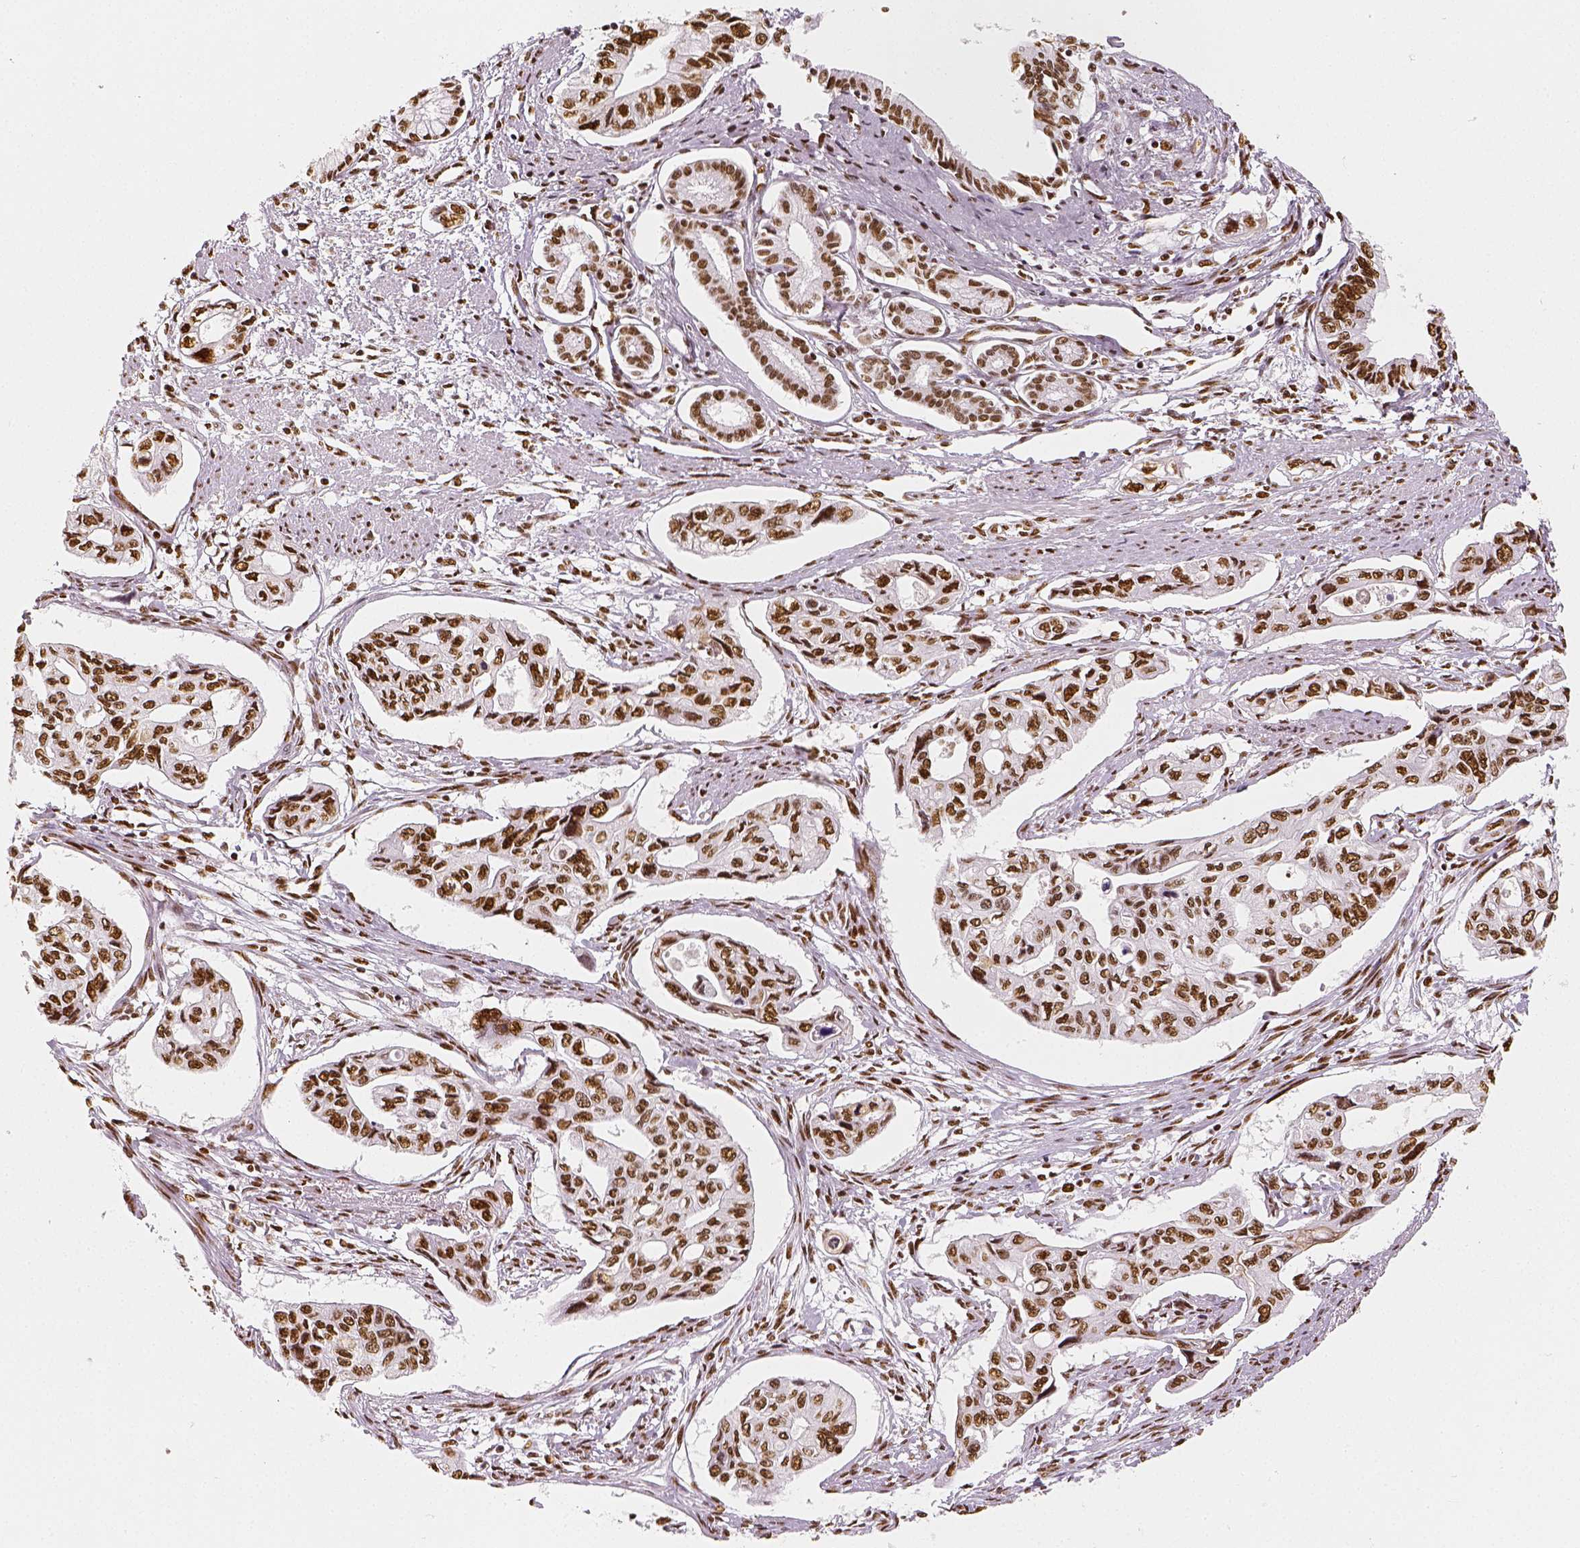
{"staining": {"intensity": "strong", "quantity": ">75%", "location": "nuclear"}, "tissue": "pancreatic cancer", "cell_type": "Tumor cells", "image_type": "cancer", "snomed": [{"axis": "morphology", "description": "Adenocarcinoma, NOS"}, {"axis": "topography", "description": "Pancreas"}], "caption": "Adenocarcinoma (pancreatic) stained for a protein (brown) exhibits strong nuclear positive positivity in approximately >75% of tumor cells.", "gene": "KDM5B", "patient": {"sex": "female", "age": 76}}